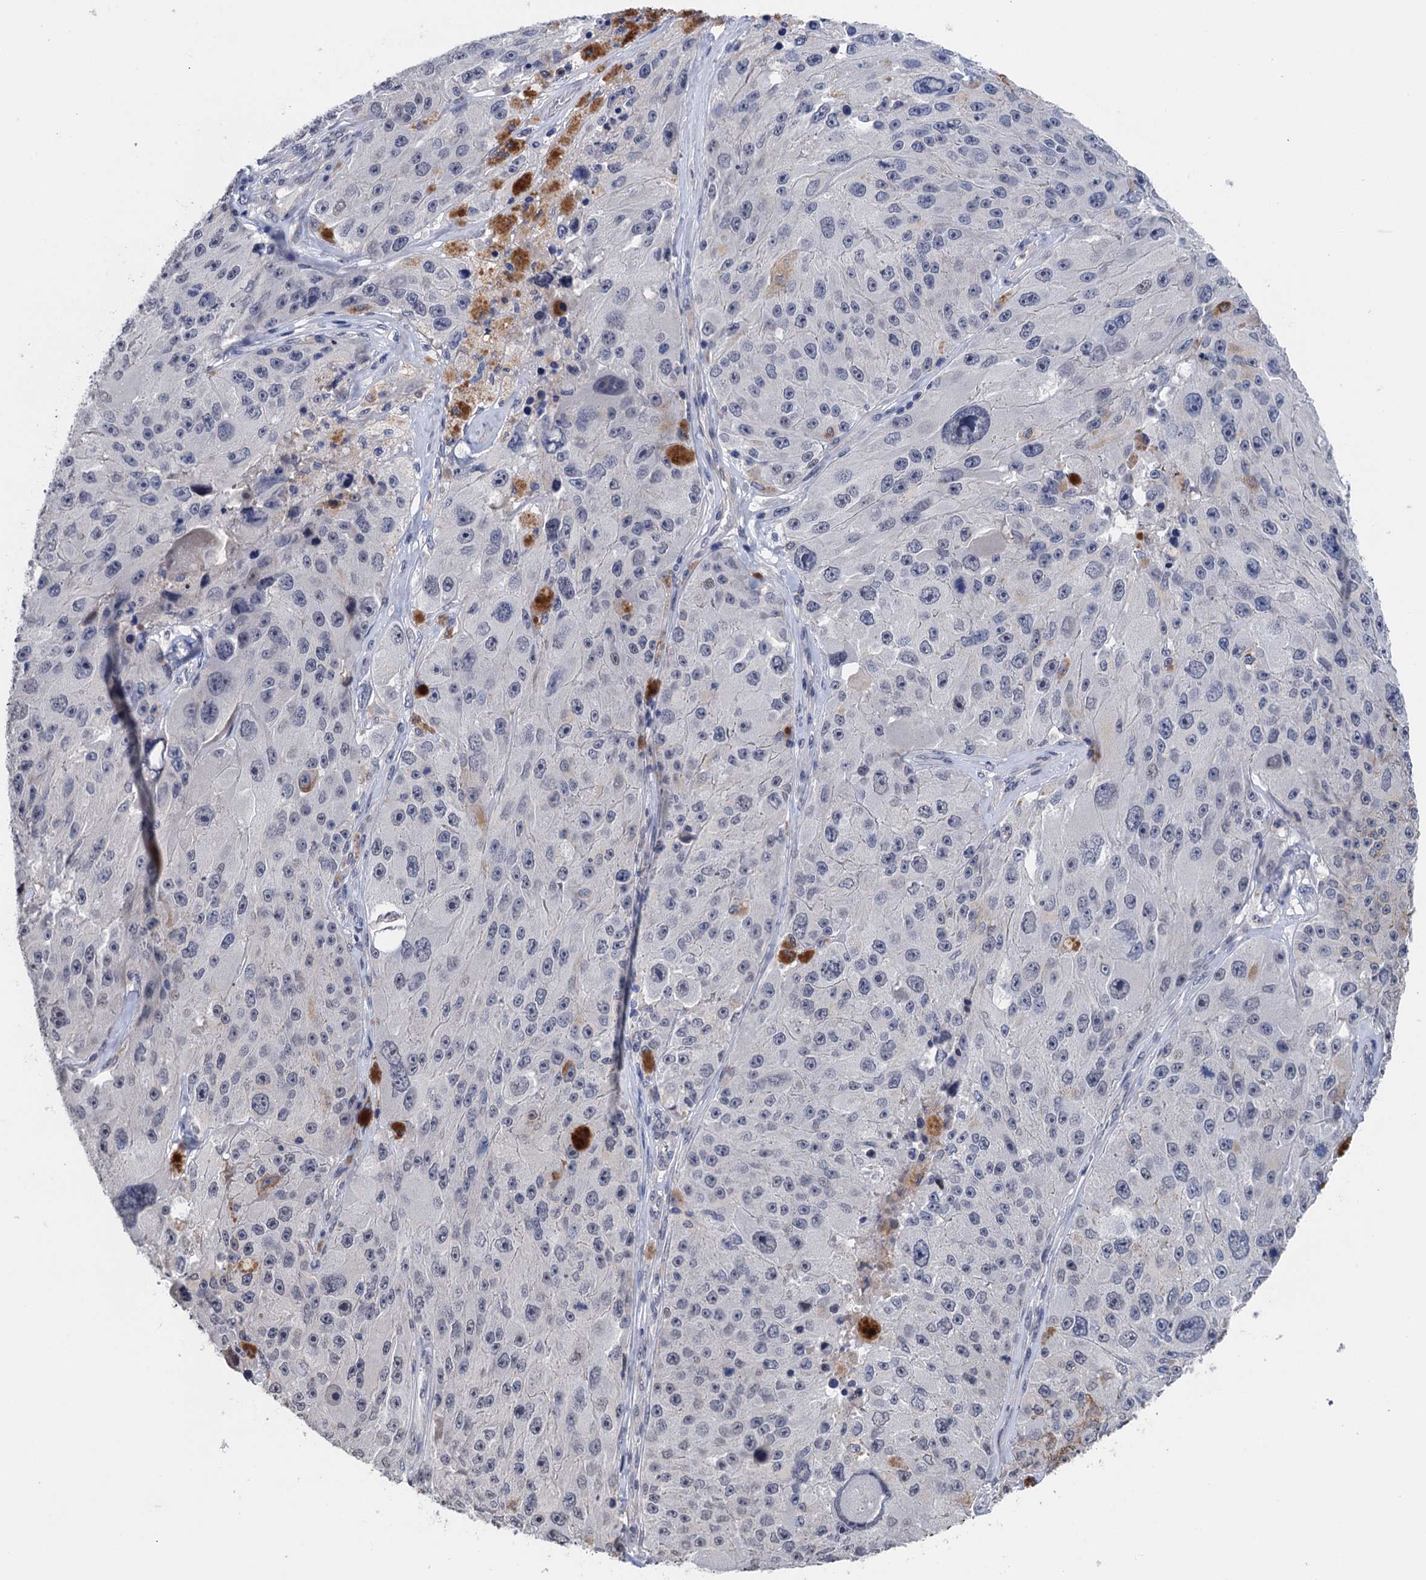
{"staining": {"intensity": "negative", "quantity": "none", "location": "none"}, "tissue": "melanoma", "cell_type": "Tumor cells", "image_type": "cancer", "snomed": [{"axis": "morphology", "description": "Malignant melanoma, Metastatic site"}, {"axis": "topography", "description": "Lymph node"}], "caption": "High power microscopy histopathology image of an IHC micrograph of malignant melanoma (metastatic site), revealing no significant positivity in tumor cells.", "gene": "ART5", "patient": {"sex": "male", "age": 62}}